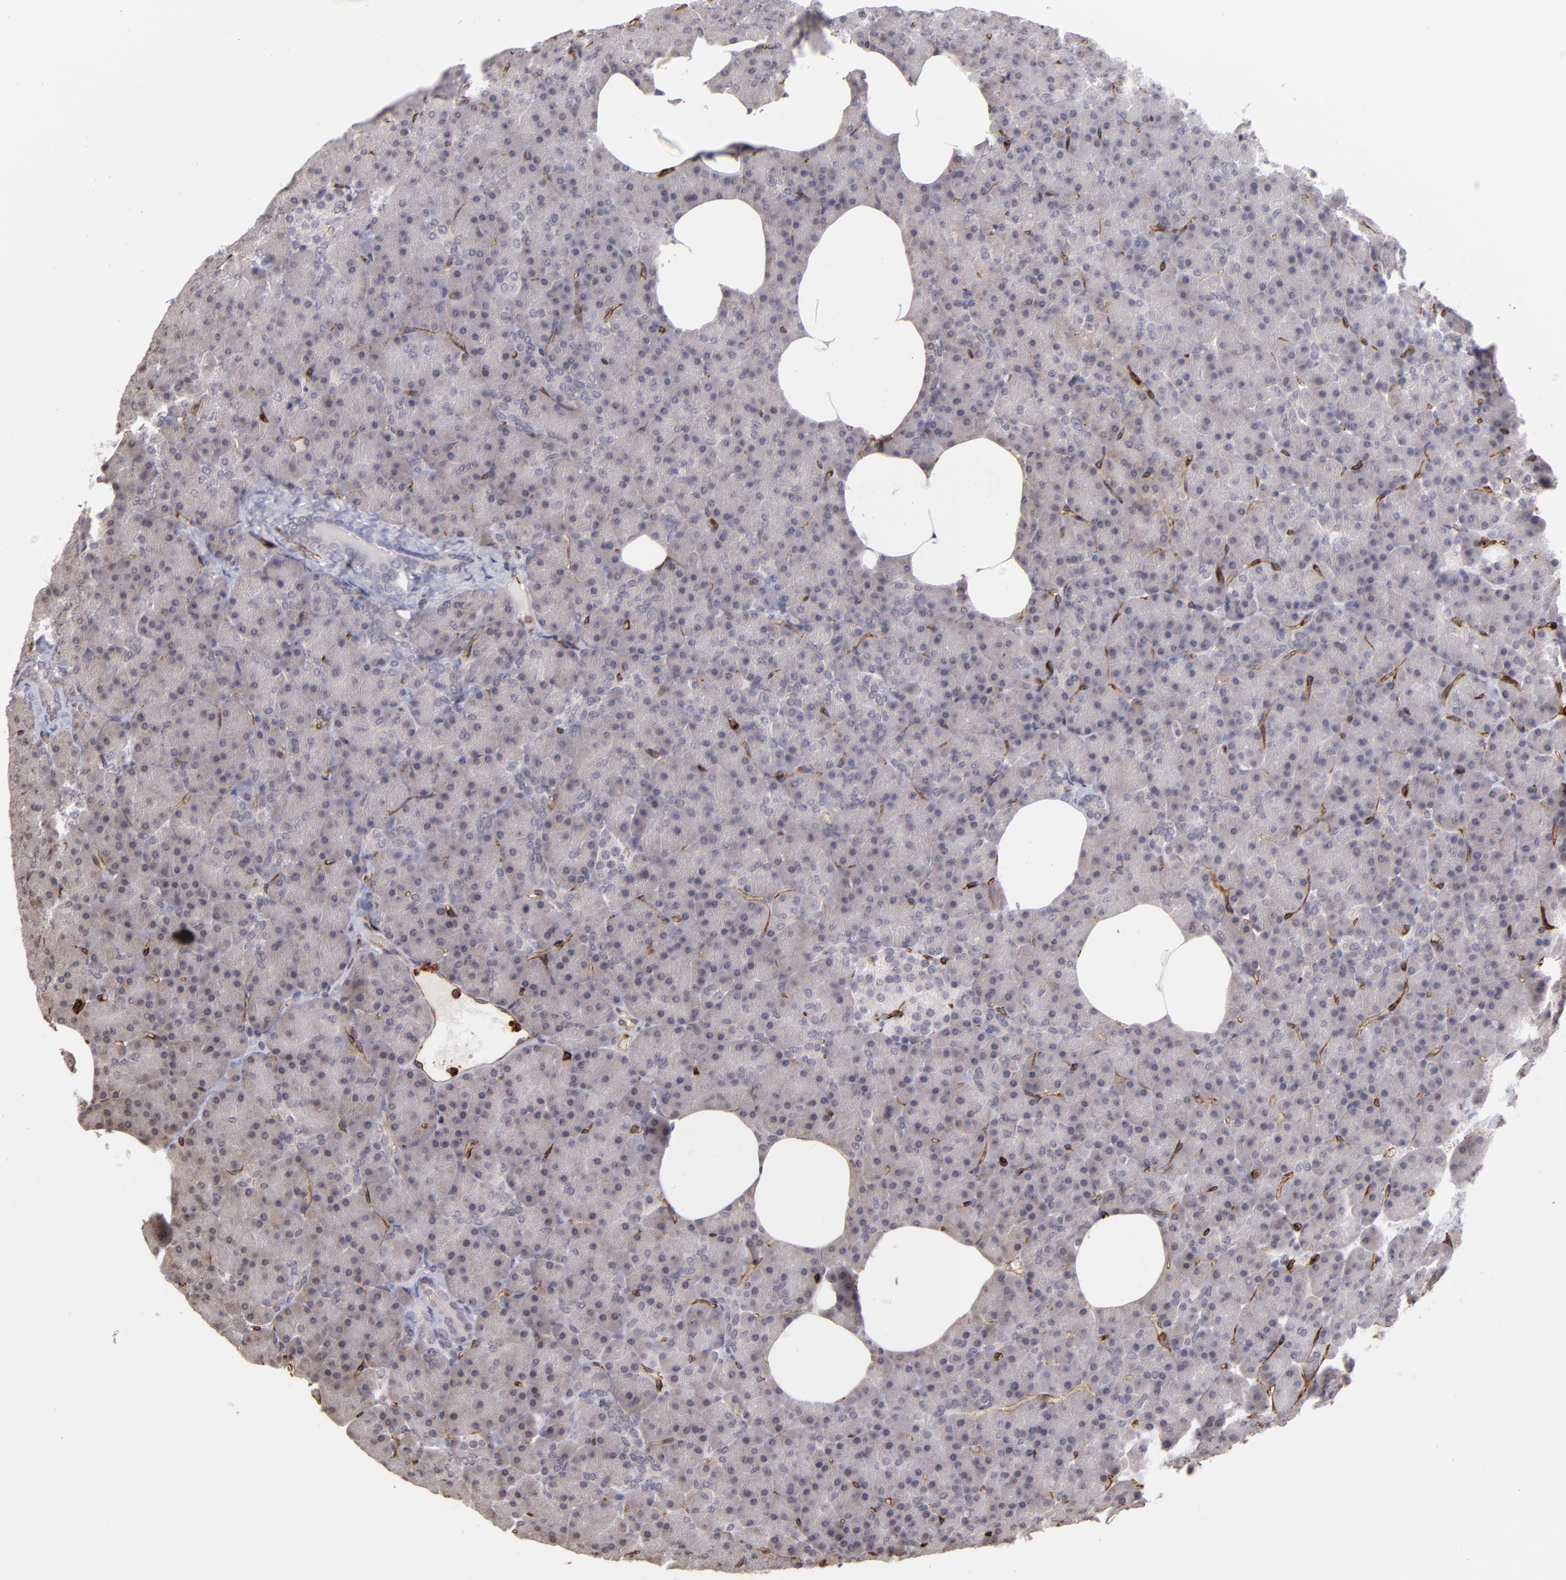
{"staining": {"intensity": "negative", "quantity": "none", "location": "none"}, "tissue": "pancreas", "cell_type": "Exocrine glandular cells", "image_type": "normal", "snomed": [{"axis": "morphology", "description": "Normal tissue, NOS"}, {"axis": "topography", "description": "Pancreas"}], "caption": "IHC micrograph of unremarkable pancreas: human pancreas stained with DAB exhibits no significant protein positivity in exocrine glandular cells. The staining was performed using DAB to visualize the protein expression in brown, while the nuclei were stained in blue with hematoxylin (Magnification: 20x).", "gene": "DYSF", "patient": {"sex": "female", "age": 35}}